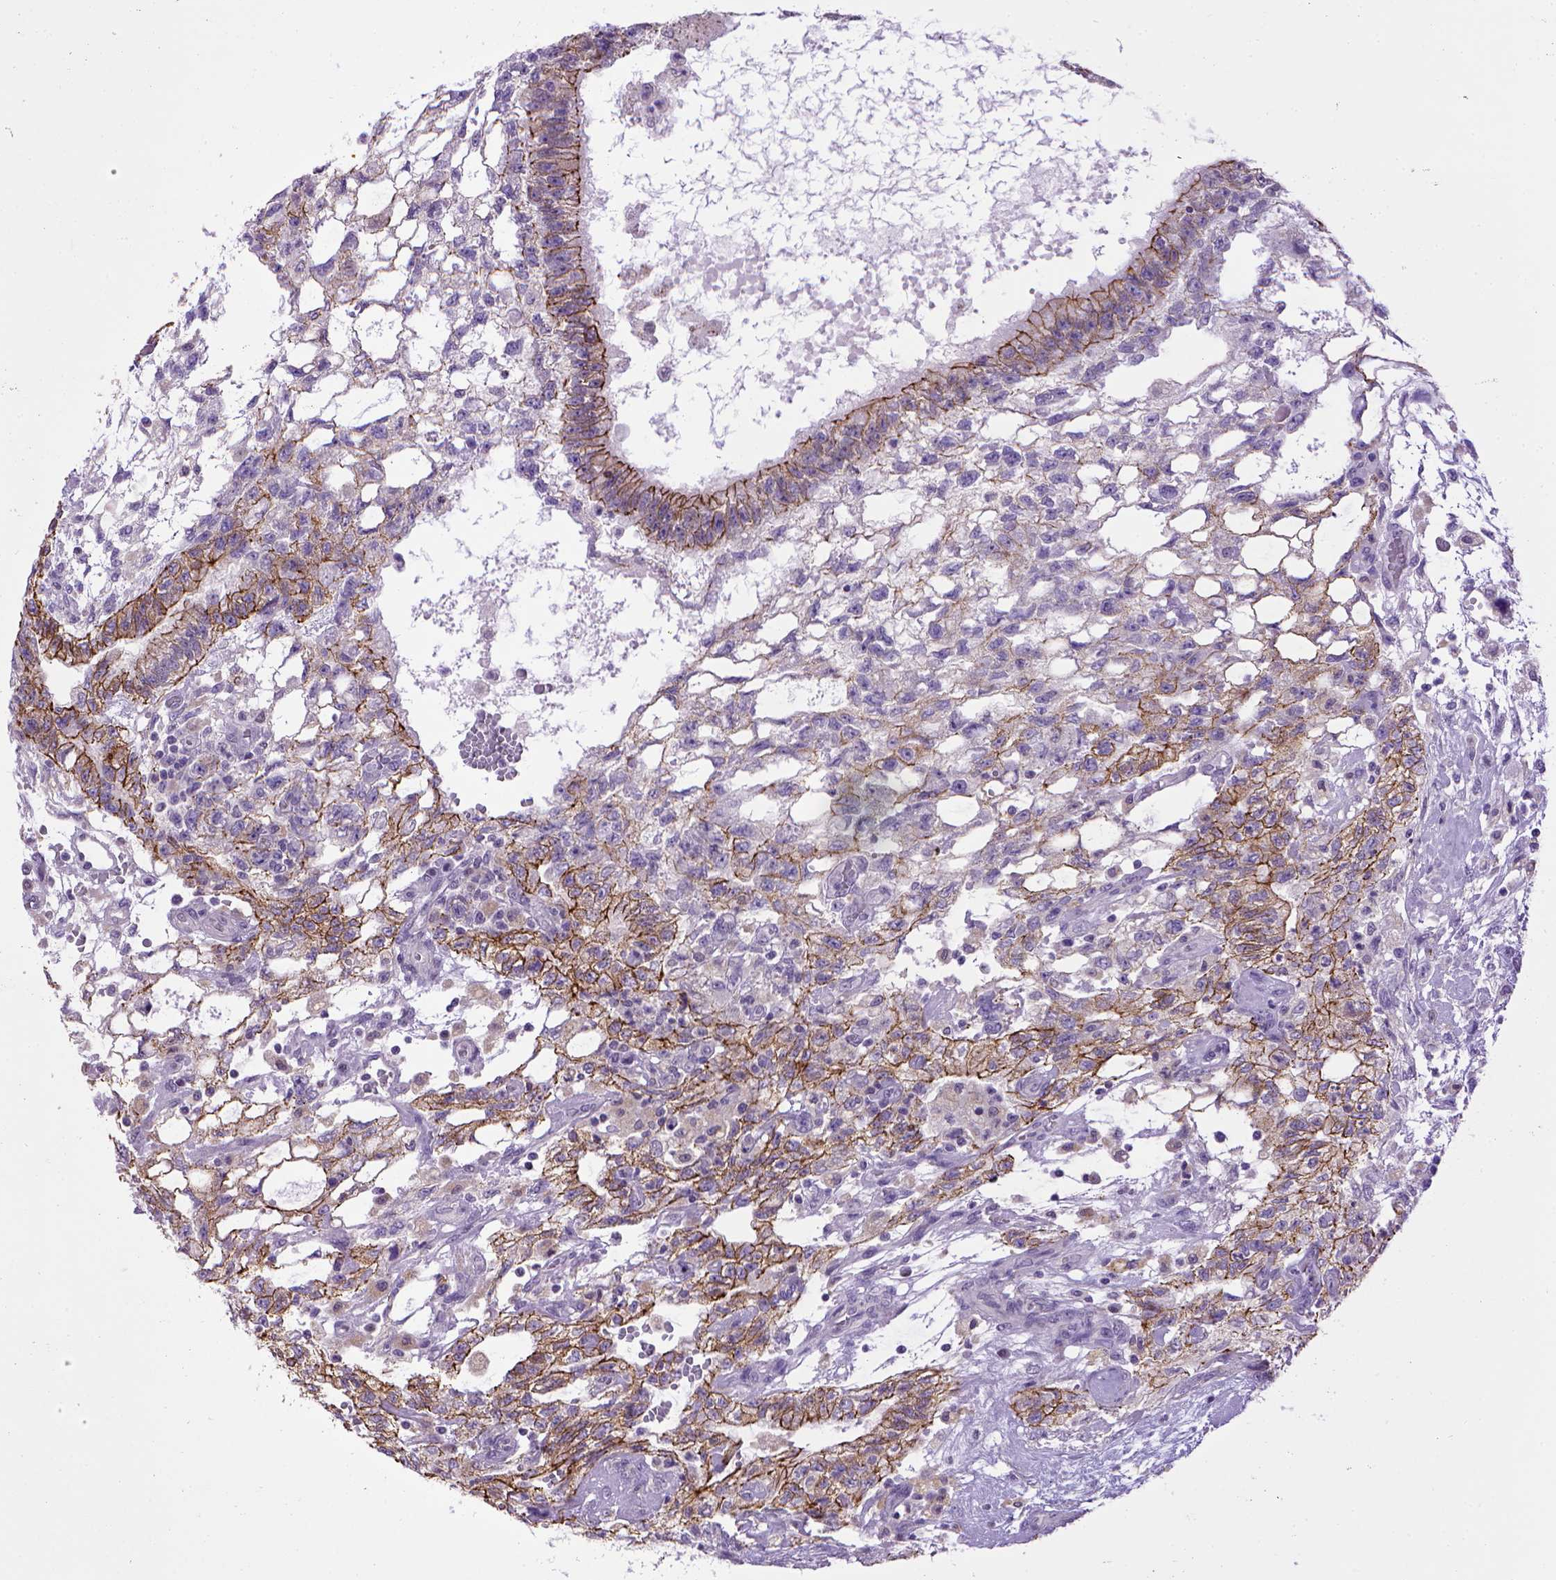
{"staining": {"intensity": "strong", "quantity": ">75%", "location": "cytoplasmic/membranous"}, "tissue": "testis cancer", "cell_type": "Tumor cells", "image_type": "cancer", "snomed": [{"axis": "morphology", "description": "Carcinoma, Embryonal, NOS"}, {"axis": "topography", "description": "Testis"}], "caption": "A histopathology image showing strong cytoplasmic/membranous expression in about >75% of tumor cells in embryonal carcinoma (testis), as visualized by brown immunohistochemical staining.", "gene": "CDH1", "patient": {"sex": "male", "age": 32}}